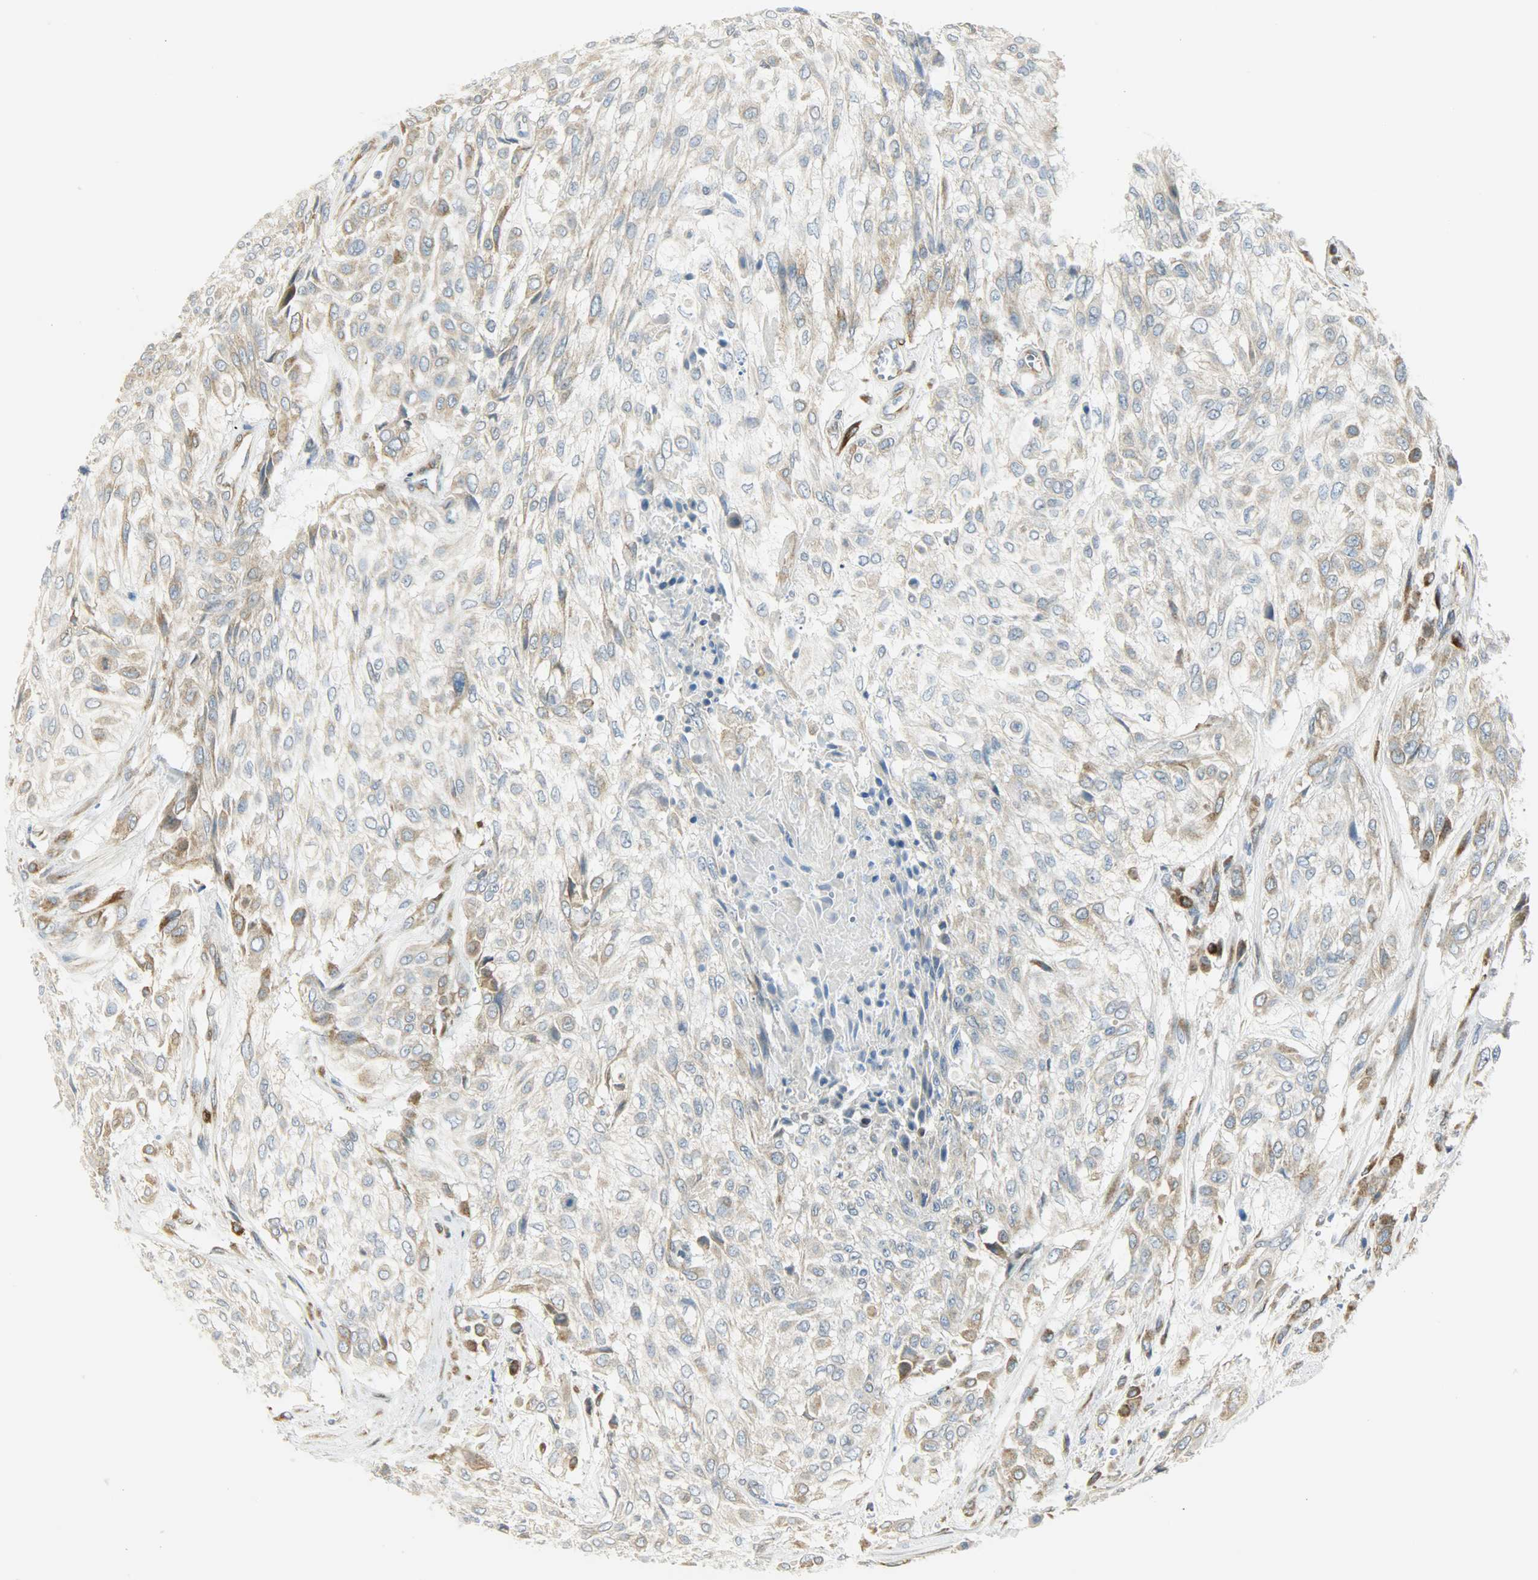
{"staining": {"intensity": "moderate", "quantity": ">75%", "location": "cytoplasmic/membranous"}, "tissue": "urothelial cancer", "cell_type": "Tumor cells", "image_type": "cancer", "snomed": [{"axis": "morphology", "description": "Urothelial carcinoma, High grade"}, {"axis": "topography", "description": "Urinary bladder"}], "caption": "A histopathology image of human urothelial carcinoma (high-grade) stained for a protein demonstrates moderate cytoplasmic/membranous brown staining in tumor cells.", "gene": "PKD2", "patient": {"sex": "male", "age": 57}}